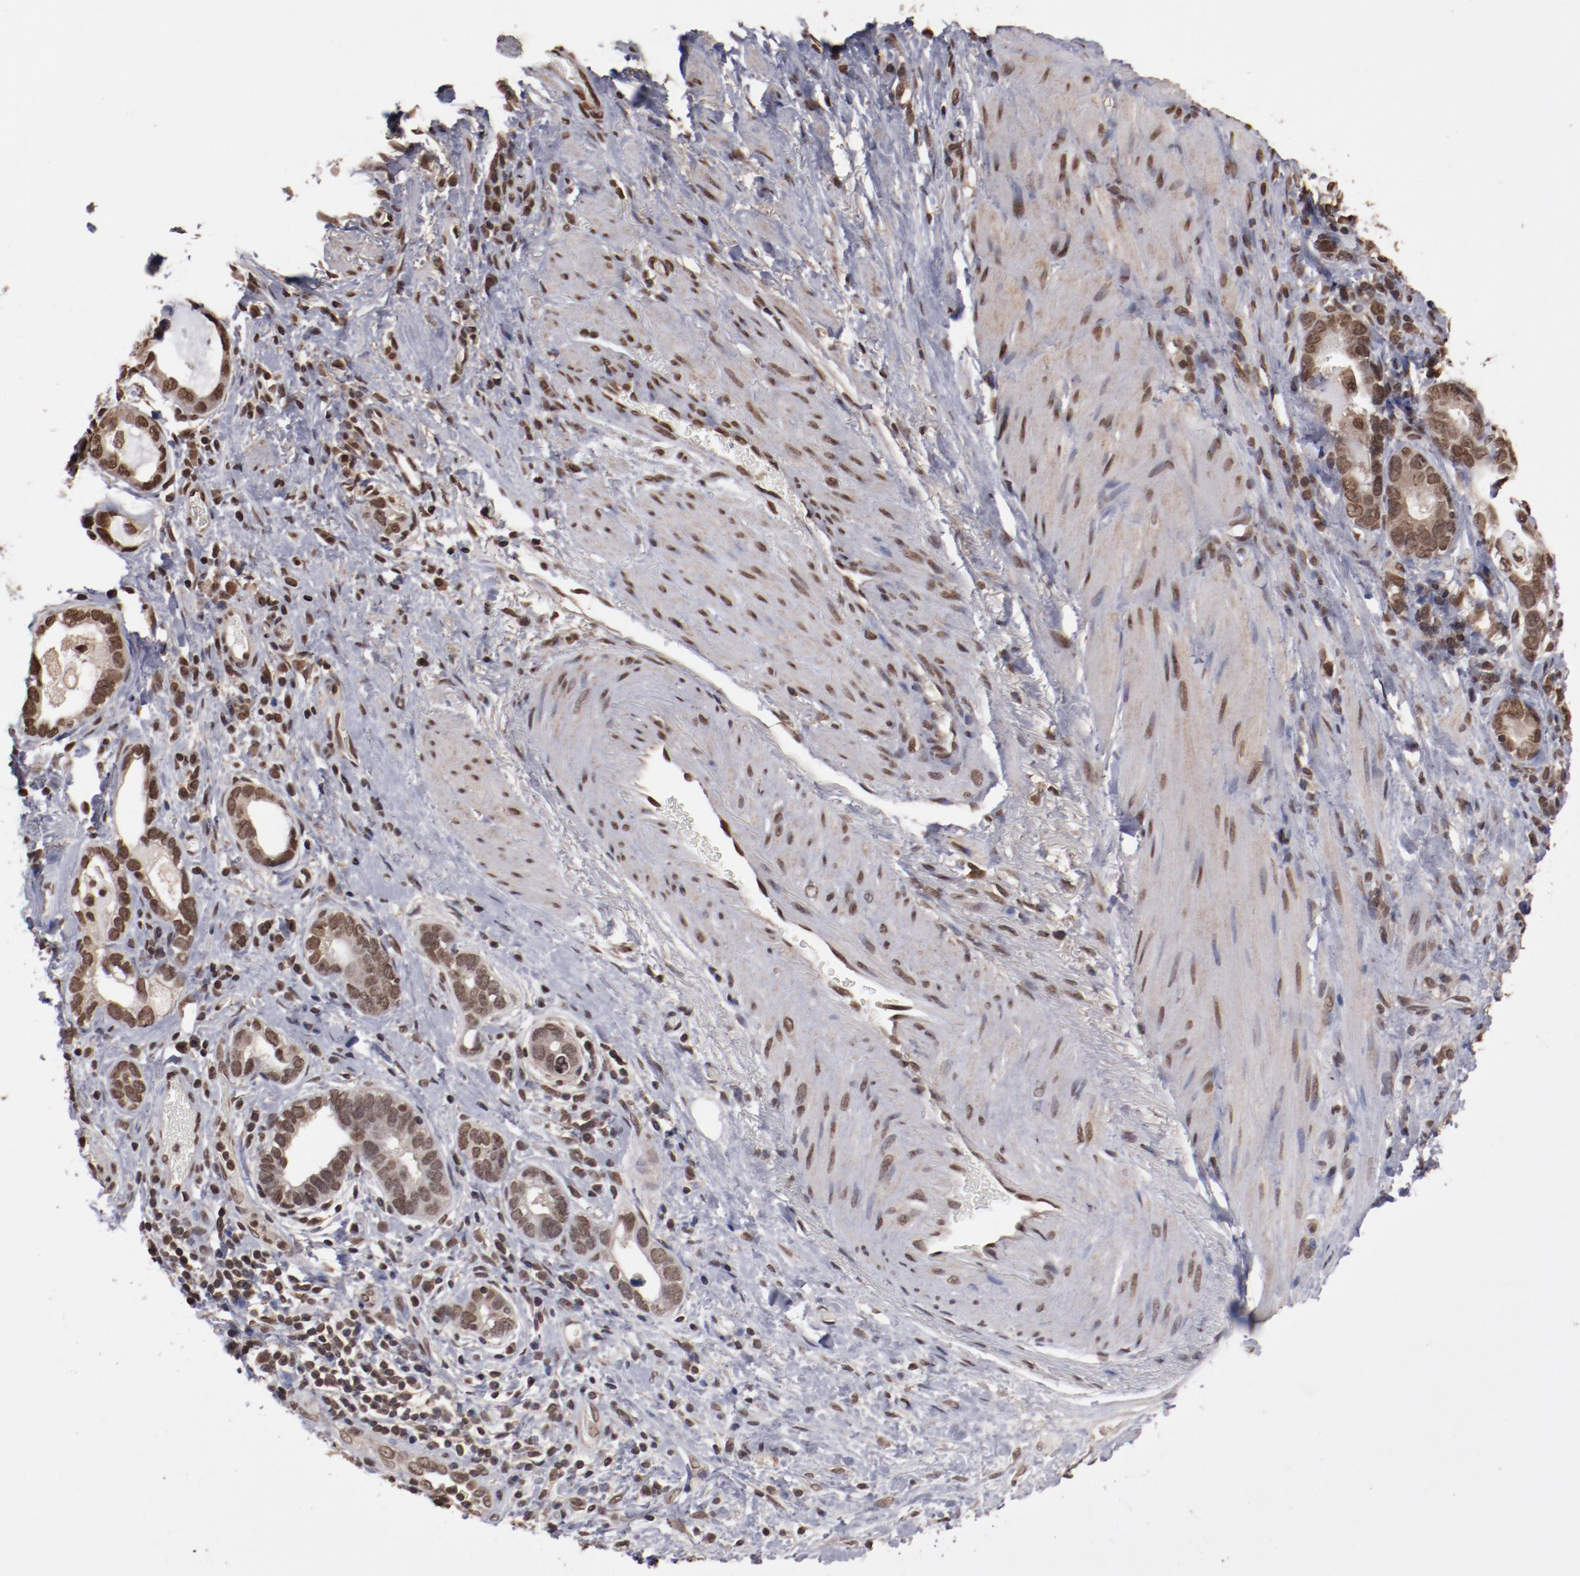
{"staining": {"intensity": "moderate", "quantity": ">75%", "location": "nuclear"}, "tissue": "stomach cancer", "cell_type": "Tumor cells", "image_type": "cancer", "snomed": [{"axis": "morphology", "description": "Adenocarcinoma, NOS"}, {"axis": "topography", "description": "Stomach, lower"}], "caption": "This image demonstrates immunohistochemistry staining of stomach cancer, with medium moderate nuclear expression in approximately >75% of tumor cells.", "gene": "AKT1", "patient": {"sex": "female", "age": 93}}